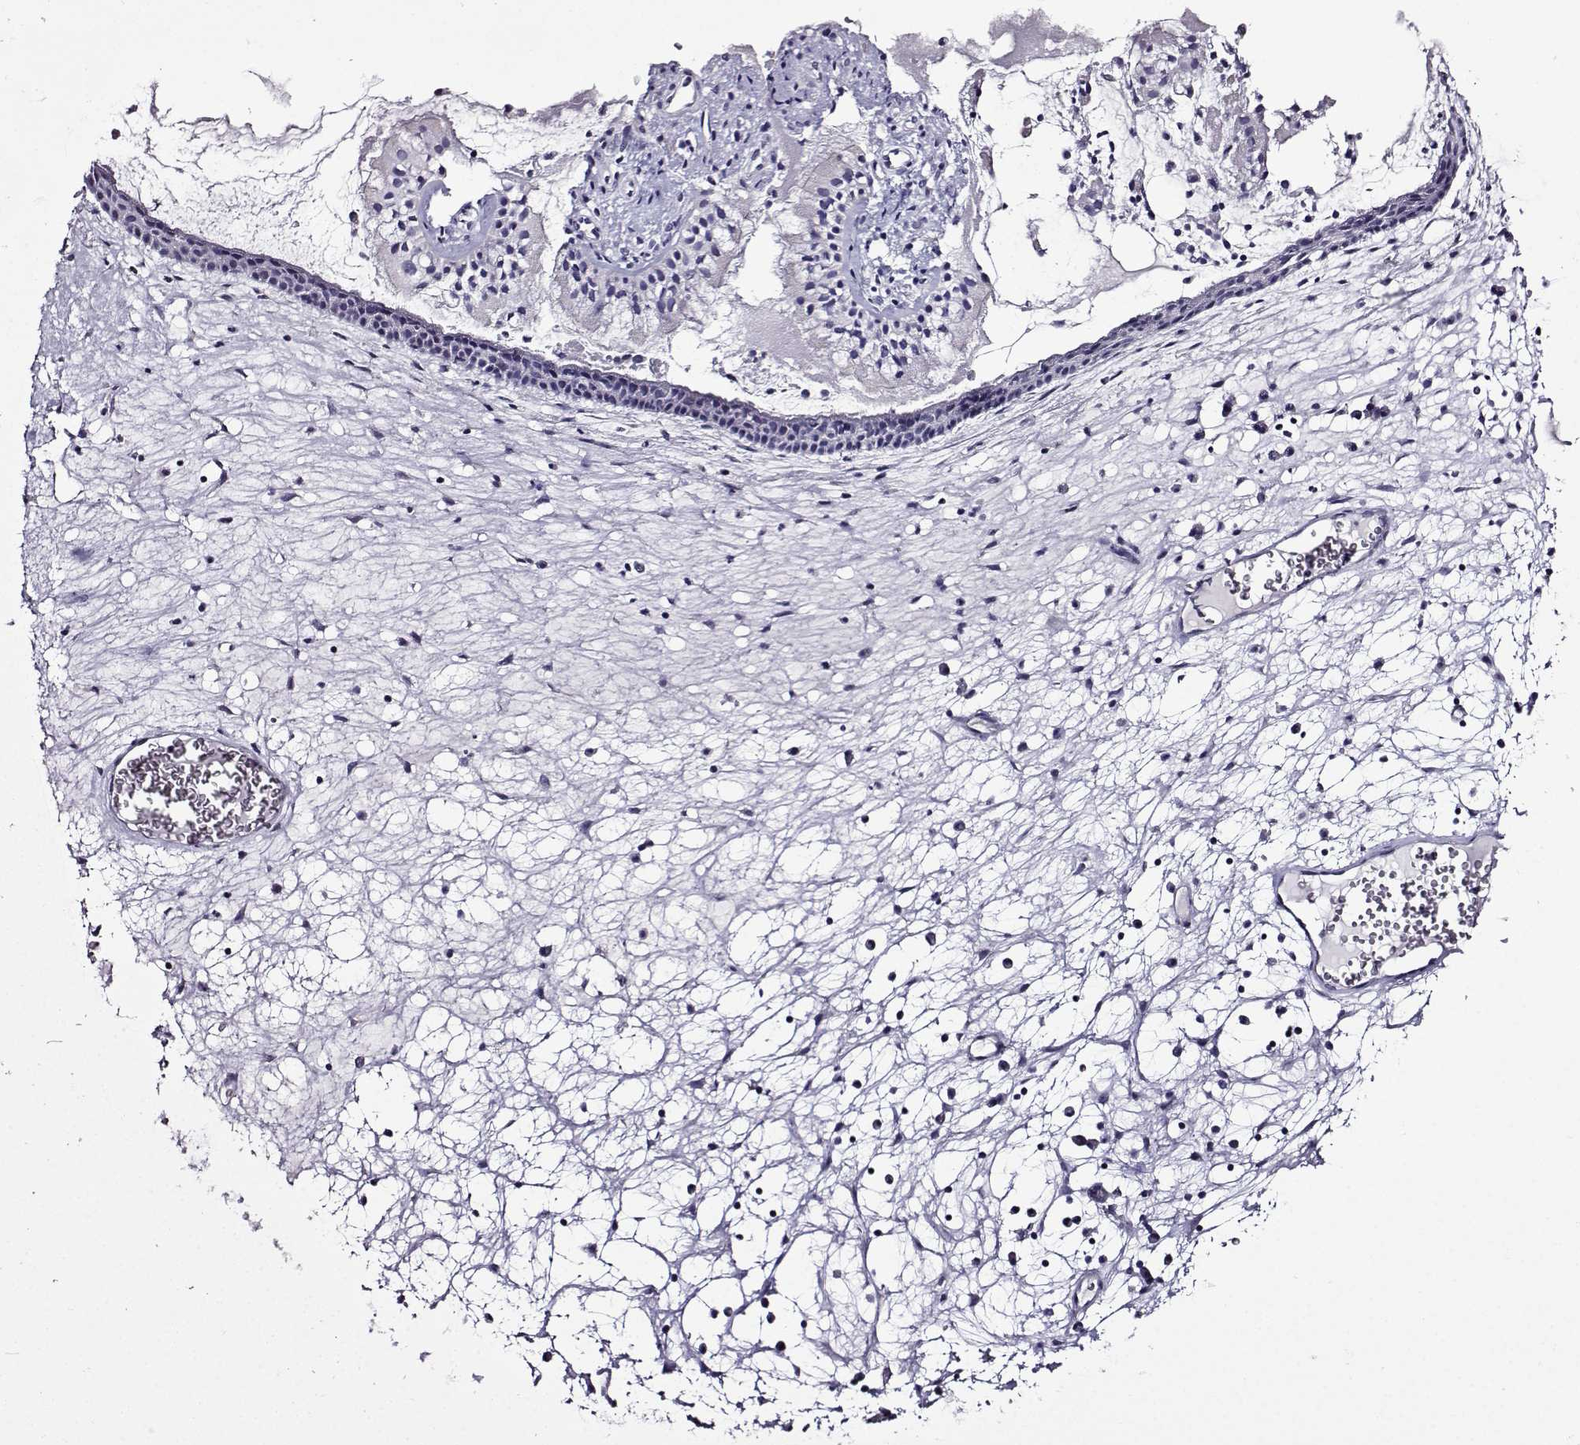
{"staining": {"intensity": "negative", "quantity": "none", "location": "none"}, "tissue": "nasopharynx", "cell_type": "Respiratory epithelial cells", "image_type": "normal", "snomed": [{"axis": "morphology", "description": "Normal tissue, NOS"}, {"axis": "topography", "description": "Nasopharynx"}], "caption": "Respiratory epithelial cells are negative for protein expression in unremarkable human nasopharynx. The staining was performed using DAB to visualize the protein expression in brown, while the nuclei were stained in blue with hematoxylin (Magnification: 20x).", "gene": "TMEM266", "patient": {"sex": "male", "age": 31}}